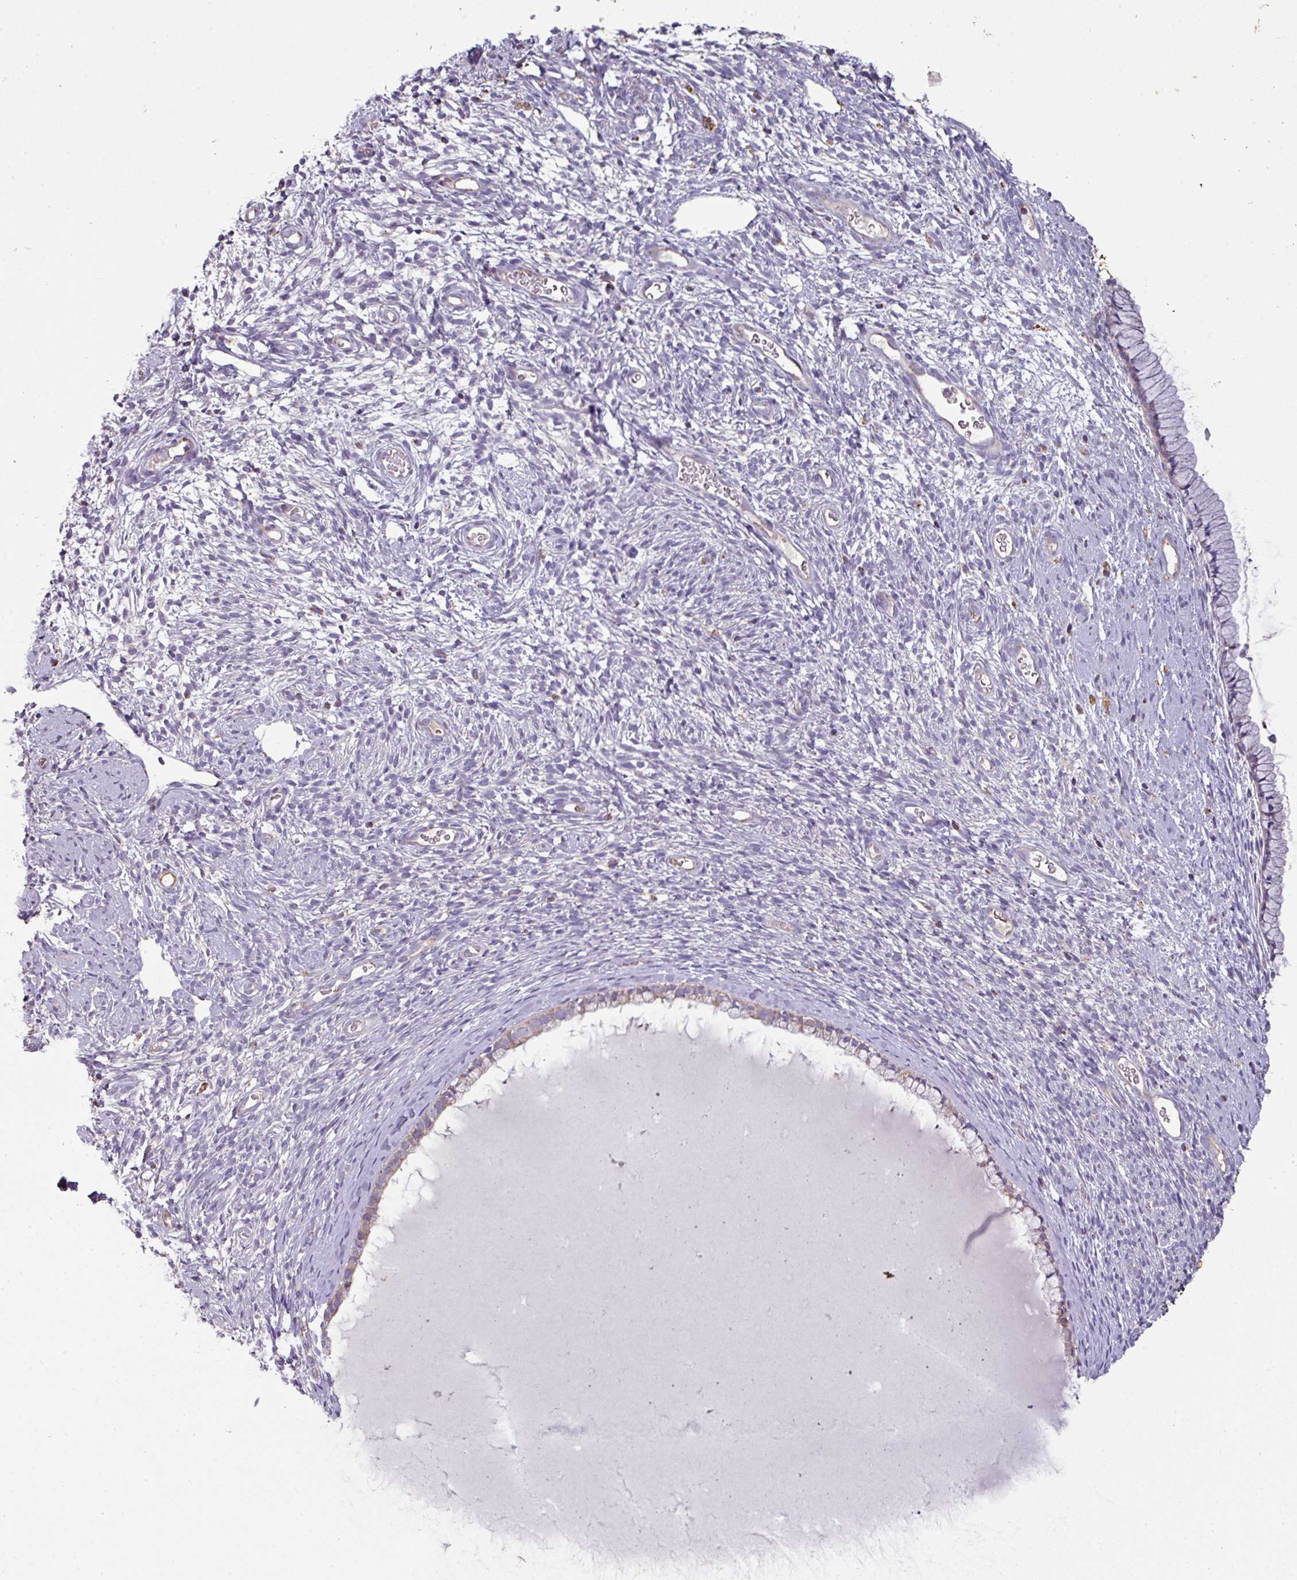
{"staining": {"intensity": "moderate", "quantity": "25%-75%", "location": "cytoplasmic/membranous"}, "tissue": "cervix", "cell_type": "Glandular cells", "image_type": "normal", "snomed": [{"axis": "morphology", "description": "Normal tissue, NOS"}, {"axis": "topography", "description": "Cervix"}], "caption": "This is an image of immunohistochemistry staining of unremarkable cervix, which shows moderate expression in the cytoplasmic/membranous of glandular cells.", "gene": "ENSG00000260170", "patient": {"sex": "female", "age": 76}}